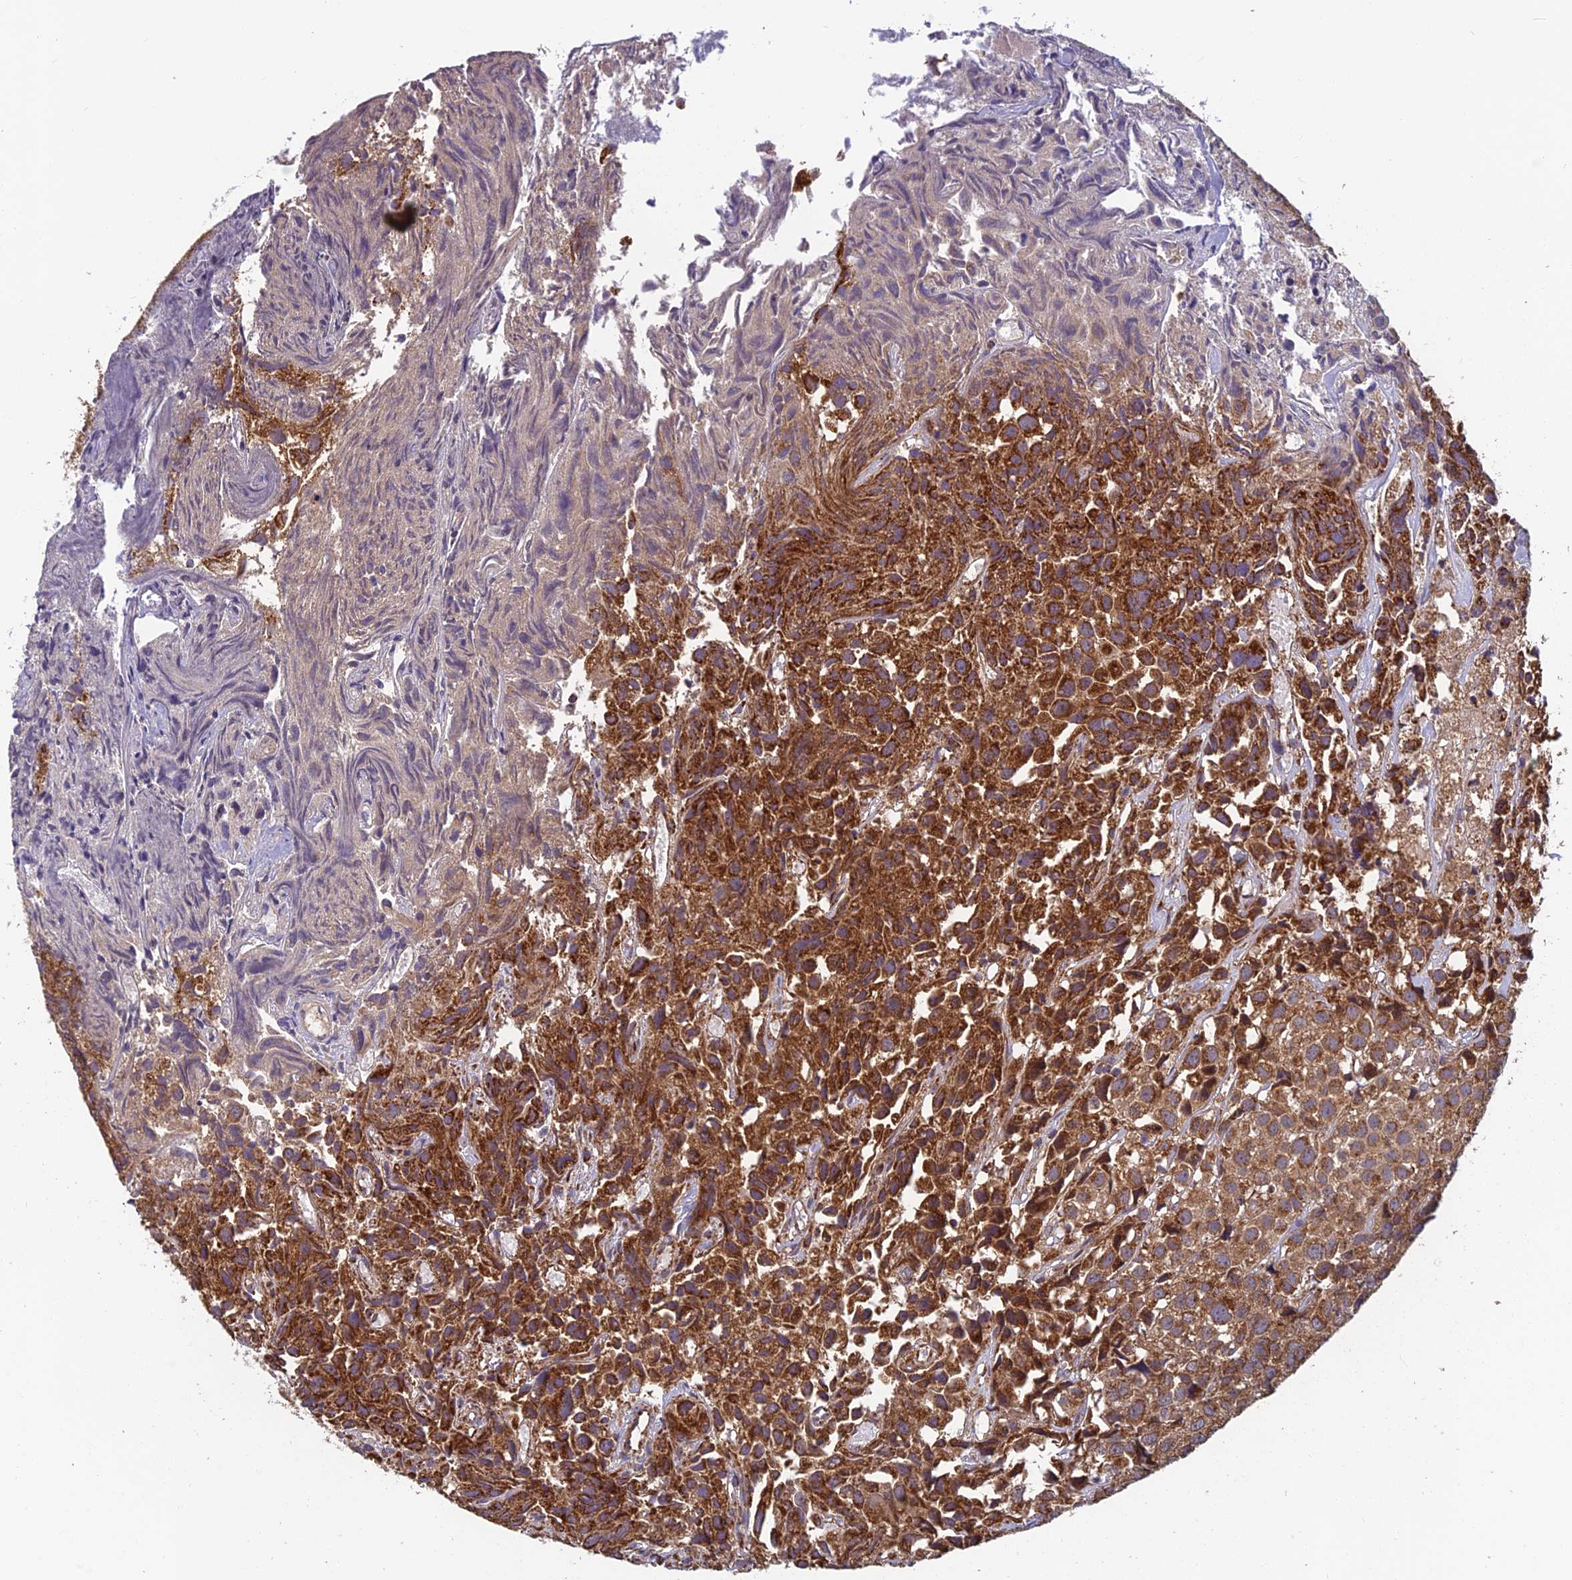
{"staining": {"intensity": "strong", "quantity": ">75%", "location": "cytoplasmic/membranous"}, "tissue": "urothelial cancer", "cell_type": "Tumor cells", "image_type": "cancer", "snomed": [{"axis": "morphology", "description": "Urothelial carcinoma, High grade"}, {"axis": "topography", "description": "Urinary bladder"}], "caption": "IHC photomicrograph of human urothelial cancer stained for a protein (brown), which demonstrates high levels of strong cytoplasmic/membranous expression in about >75% of tumor cells.", "gene": "CCDC15", "patient": {"sex": "female", "age": 75}}